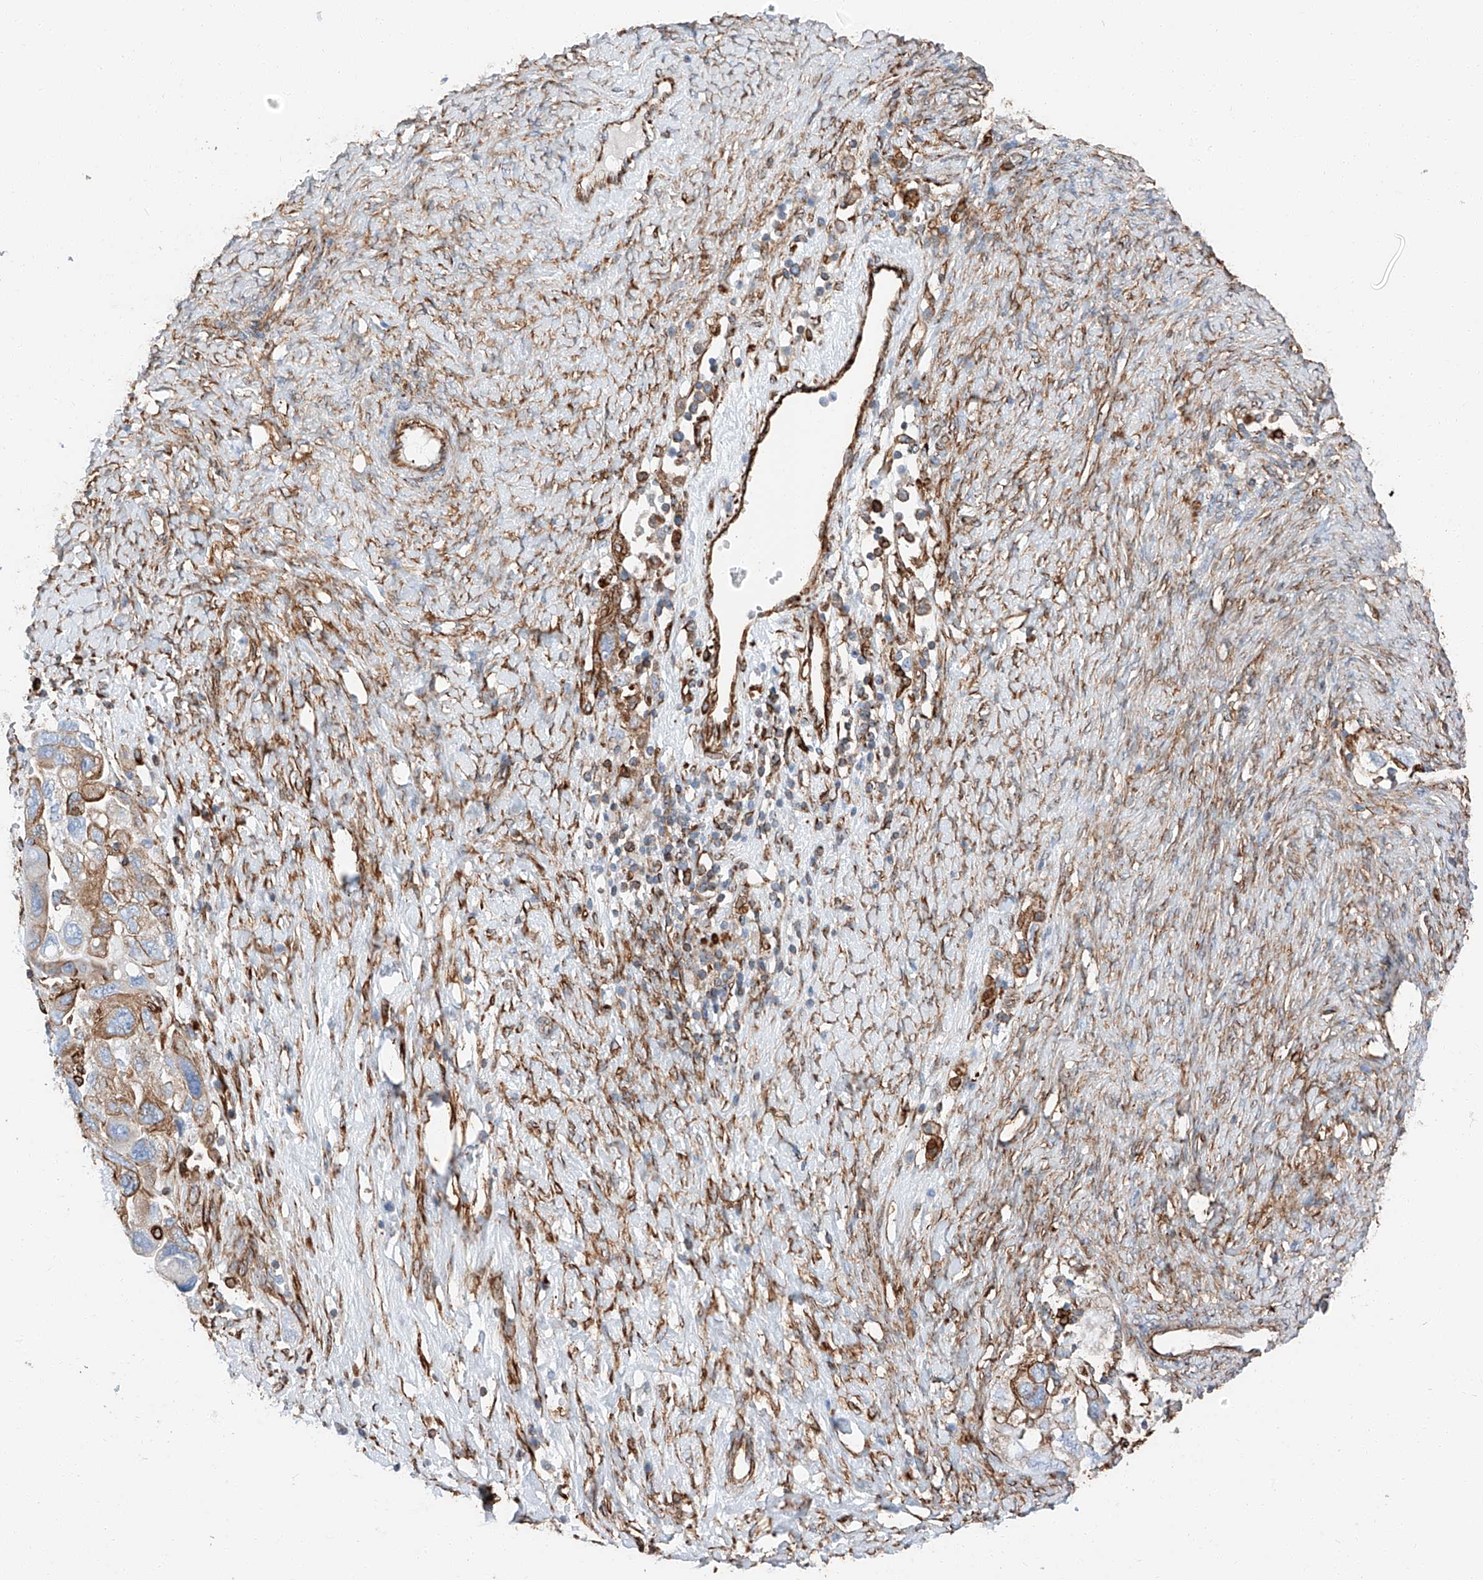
{"staining": {"intensity": "moderate", "quantity": "<25%", "location": "cytoplasmic/membranous"}, "tissue": "ovarian cancer", "cell_type": "Tumor cells", "image_type": "cancer", "snomed": [{"axis": "morphology", "description": "Carcinoma, NOS"}, {"axis": "morphology", "description": "Cystadenocarcinoma, serous, NOS"}, {"axis": "topography", "description": "Ovary"}], "caption": "This is a photomicrograph of IHC staining of ovarian cancer, which shows moderate staining in the cytoplasmic/membranous of tumor cells.", "gene": "ZNF804A", "patient": {"sex": "female", "age": 69}}